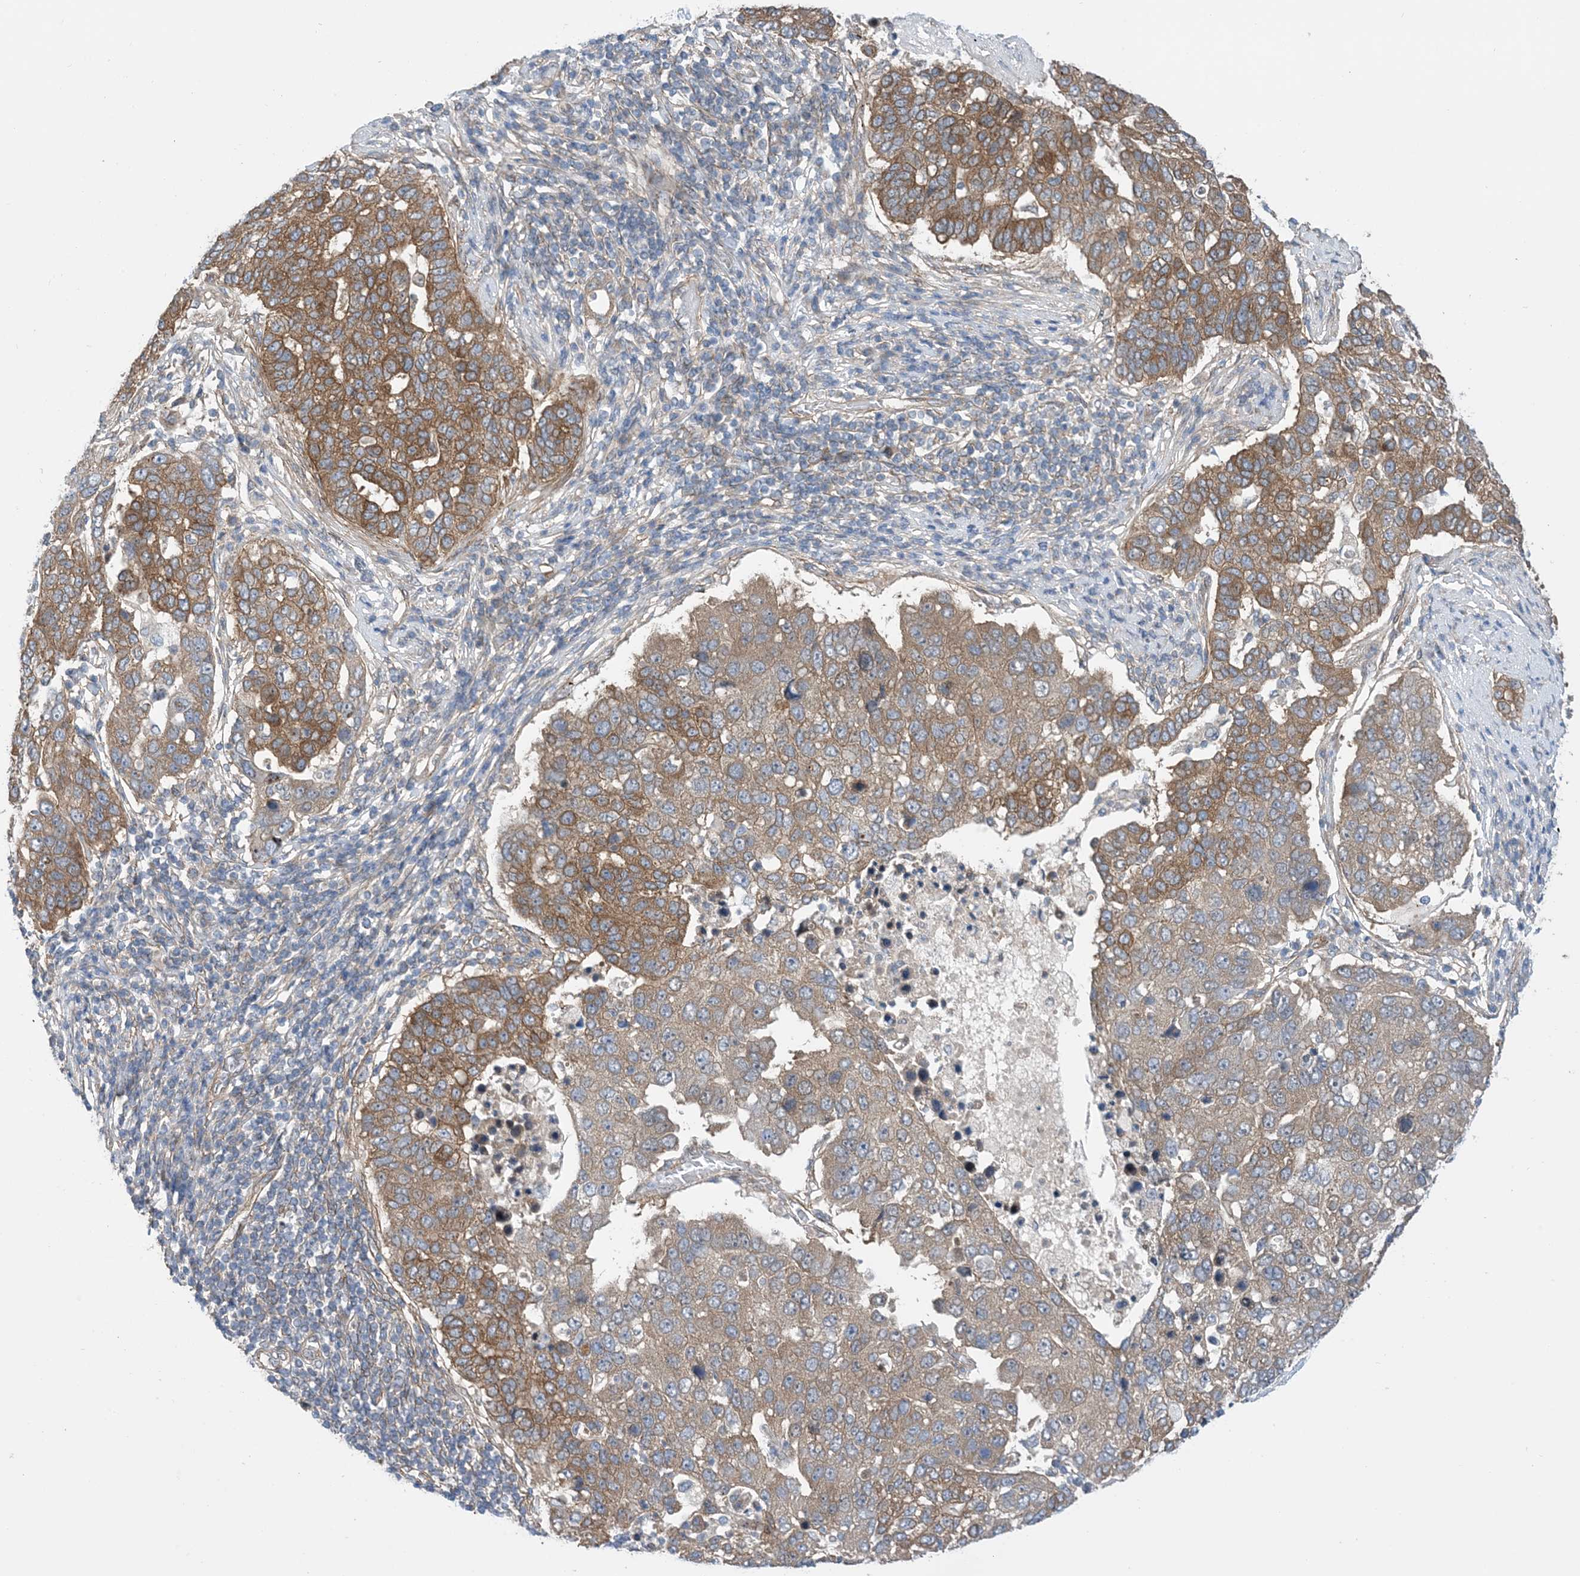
{"staining": {"intensity": "moderate", "quantity": ">75%", "location": "cytoplasmic/membranous"}, "tissue": "pancreatic cancer", "cell_type": "Tumor cells", "image_type": "cancer", "snomed": [{"axis": "morphology", "description": "Adenocarcinoma, NOS"}, {"axis": "topography", "description": "Pancreas"}], "caption": "Immunohistochemical staining of pancreatic cancer (adenocarcinoma) displays medium levels of moderate cytoplasmic/membranous protein staining in approximately >75% of tumor cells.", "gene": "EHBP1", "patient": {"sex": "female", "age": 61}}